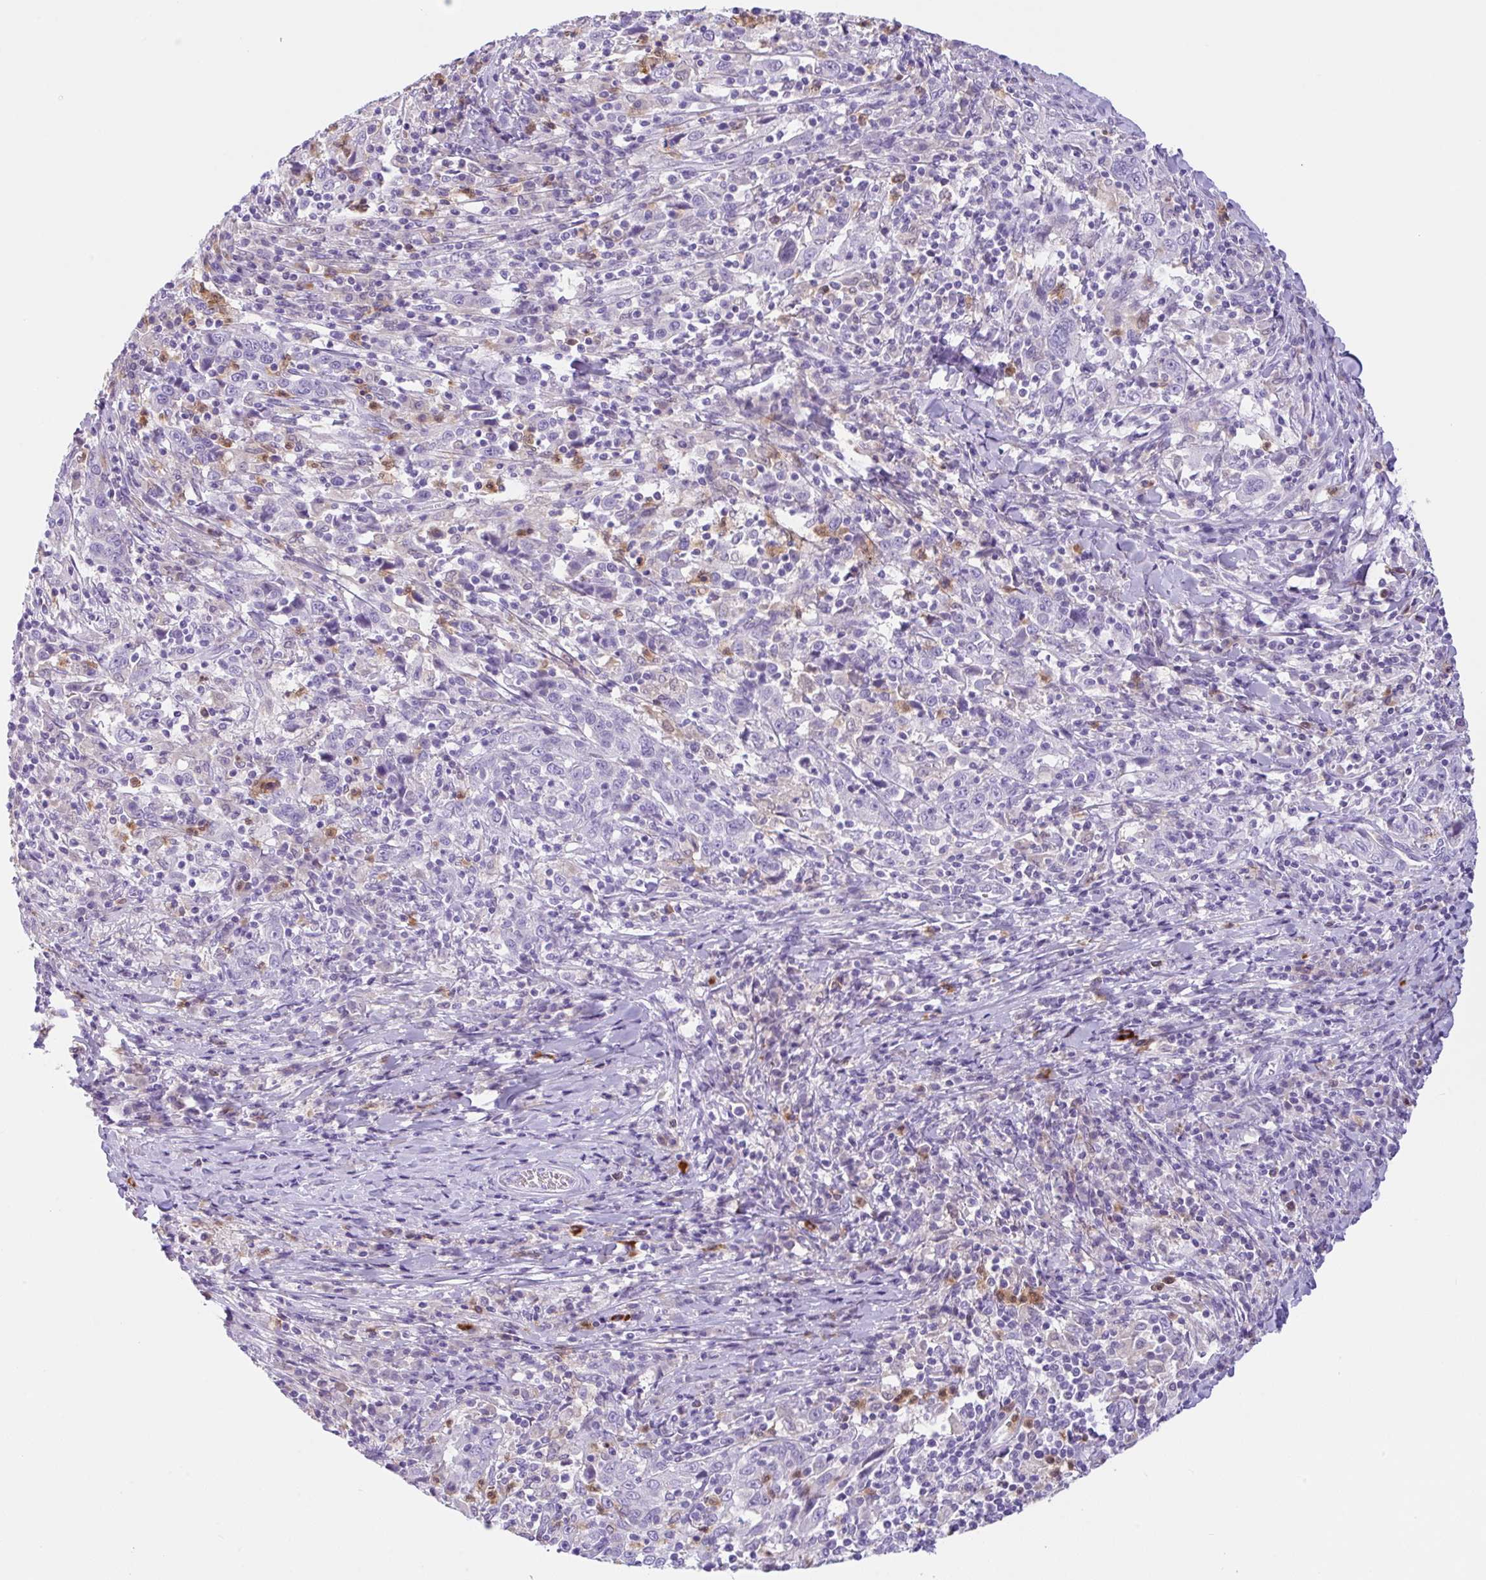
{"staining": {"intensity": "negative", "quantity": "none", "location": "none"}, "tissue": "cervical cancer", "cell_type": "Tumor cells", "image_type": "cancer", "snomed": [{"axis": "morphology", "description": "Squamous cell carcinoma, NOS"}, {"axis": "topography", "description": "Cervix"}], "caption": "Immunohistochemistry micrograph of neoplastic tissue: cervical cancer stained with DAB displays no significant protein staining in tumor cells.", "gene": "NCF1", "patient": {"sex": "female", "age": 46}}